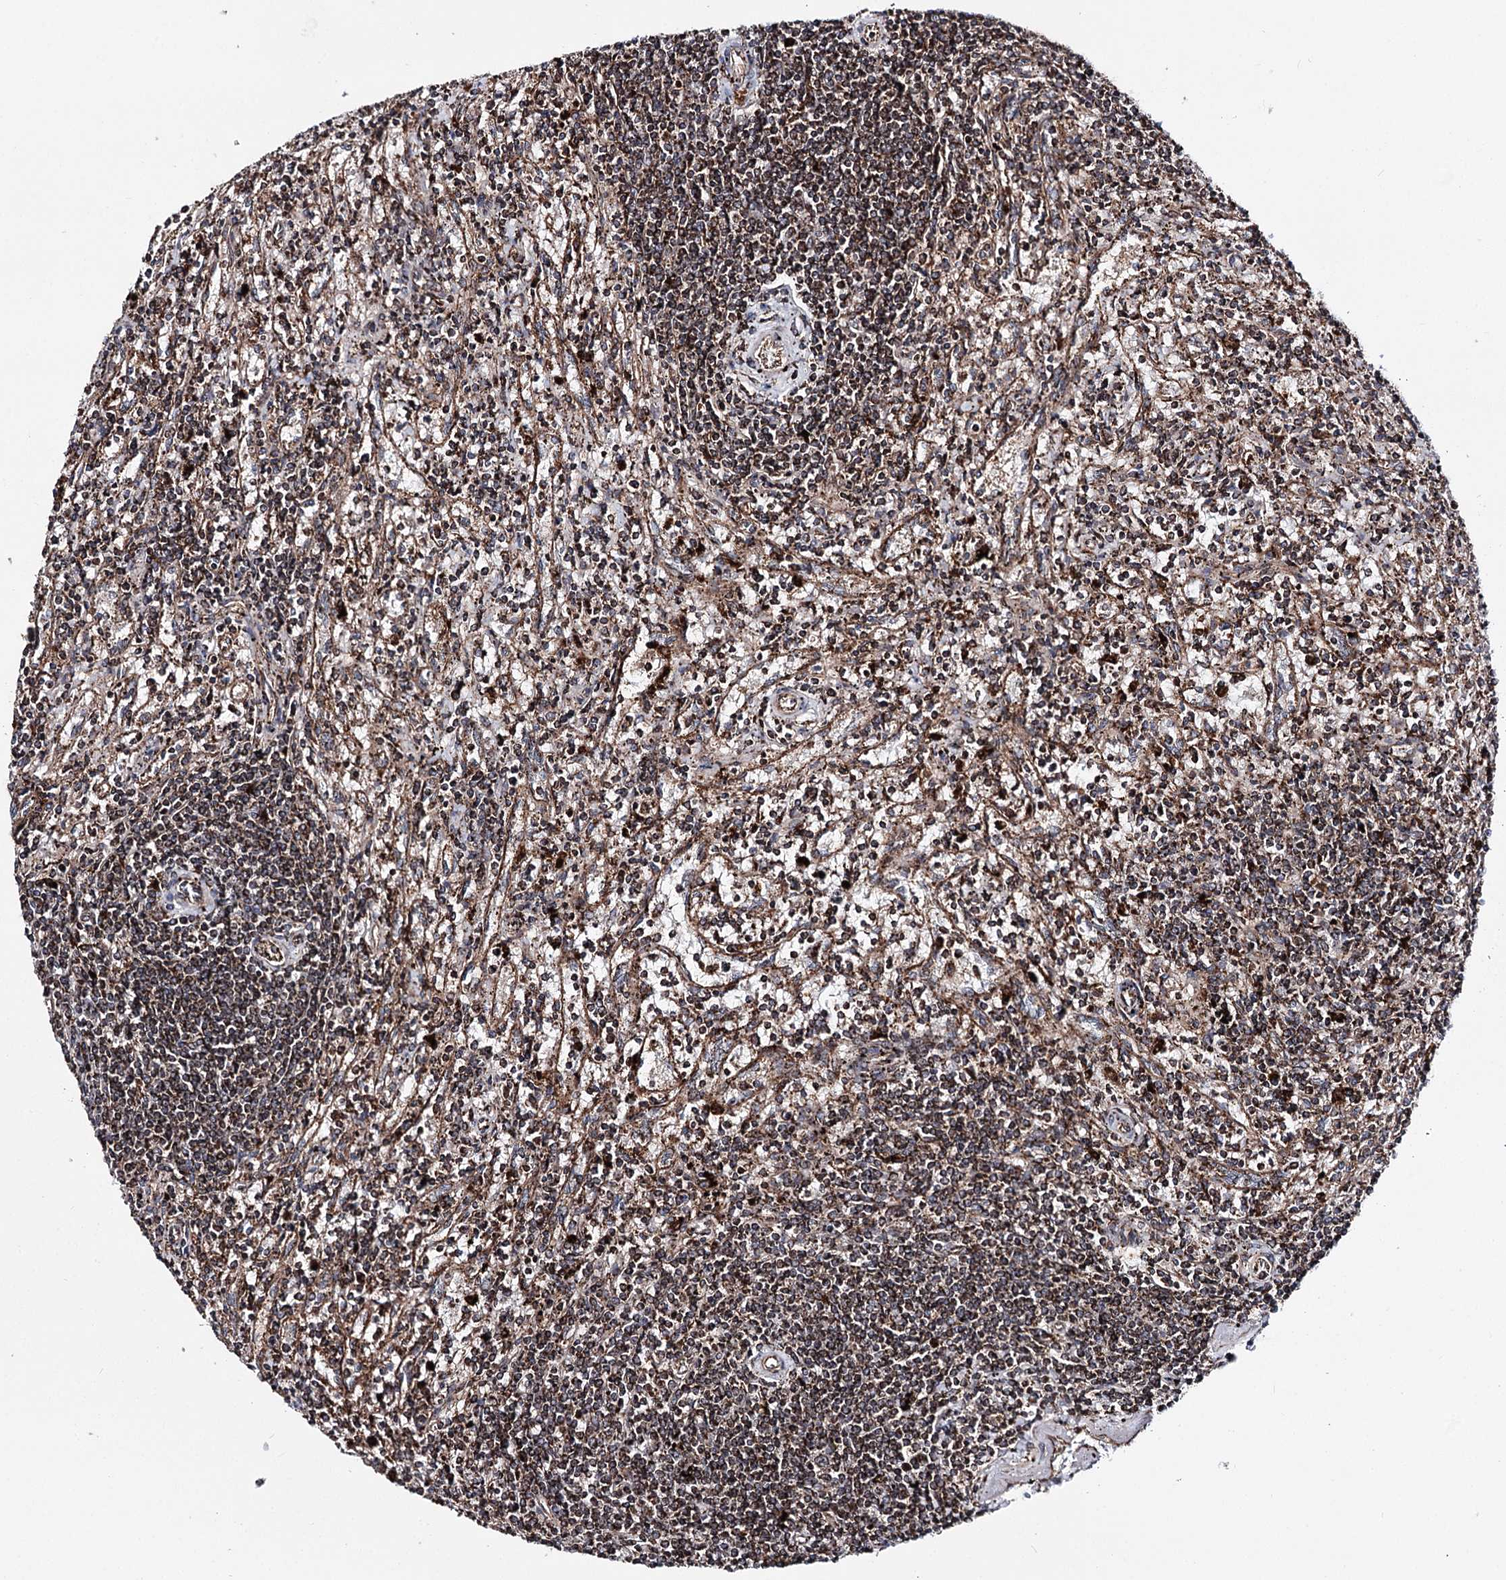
{"staining": {"intensity": "moderate", "quantity": ">75%", "location": "cytoplasmic/membranous"}, "tissue": "lymphoma", "cell_type": "Tumor cells", "image_type": "cancer", "snomed": [{"axis": "morphology", "description": "Malignant lymphoma, non-Hodgkin's type, Low grade"}, {"axis": "topography", "description": "Spleen"}], "caption": "Lymphoma tissue shows moderate cytoplasmic/membranous positivity in approximately >75% of tumor cells, visualized by immunohistochemistry.", "gene": "FGFR1OP2", "patient": {"sex": "male", "age": 76}}